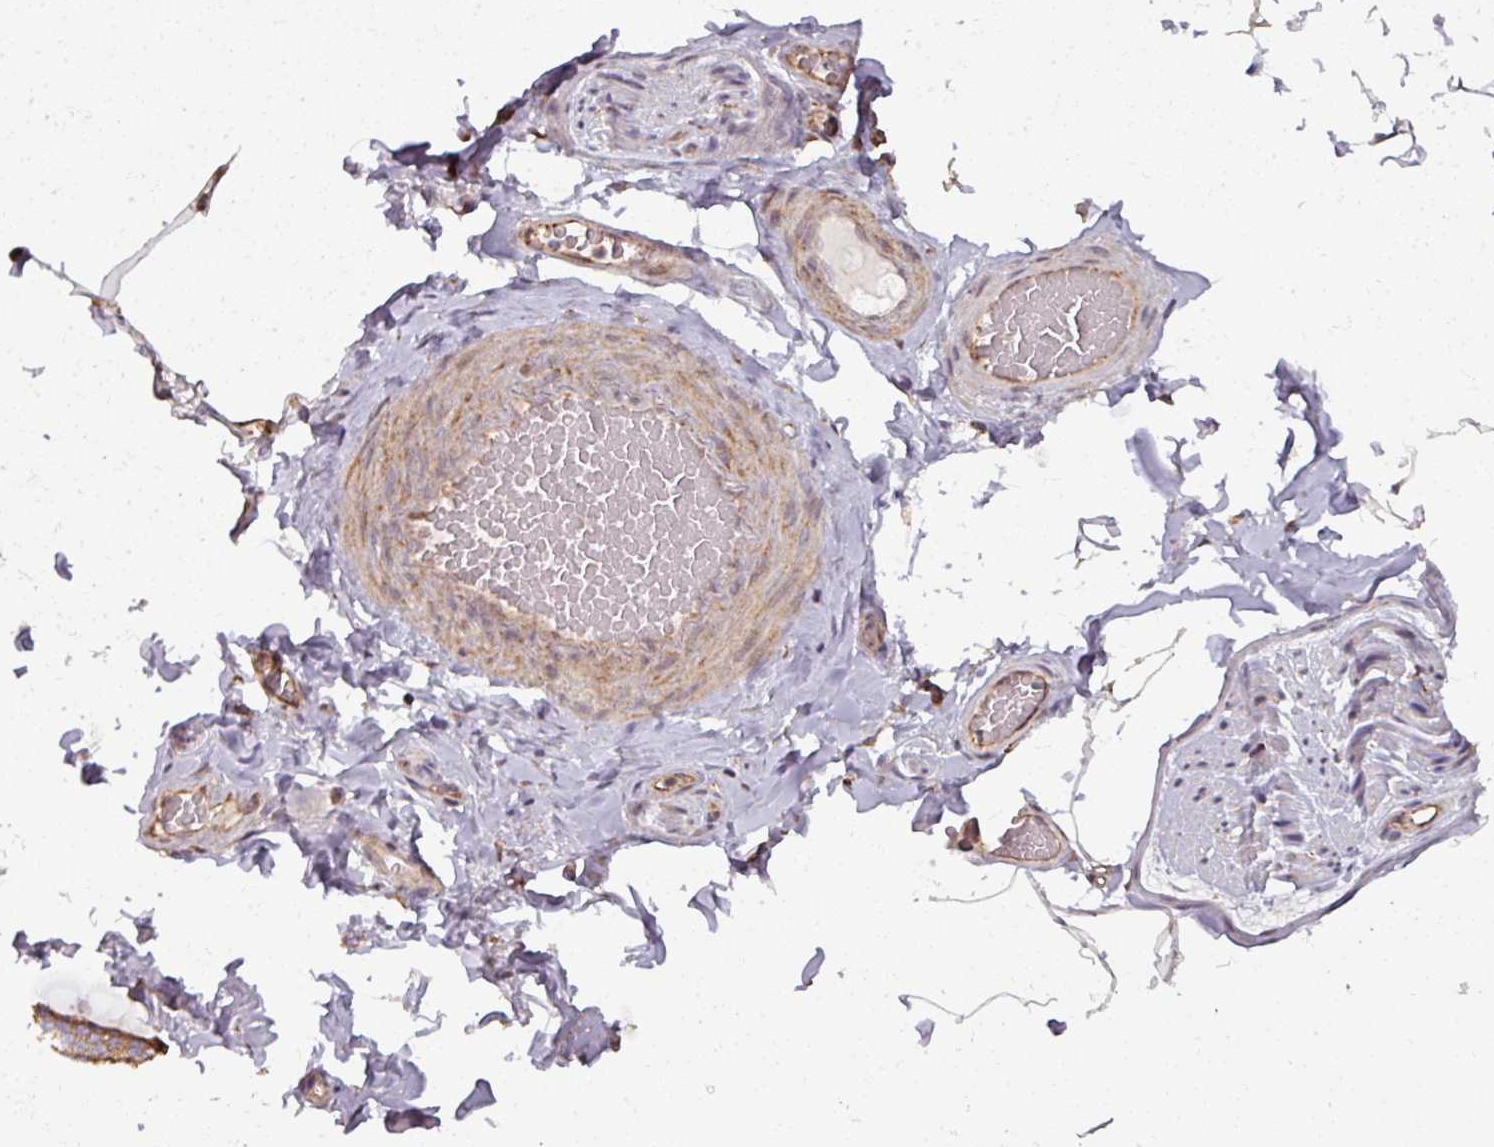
{"staining": {"intensity": "negative", "quantity": "none", "location": "none"}, "tissue": "adipose tissue", "cell_type": "Adipocytes", "image_type": "normal", "snomed": [{"axis": "morphology", "description": "Normal tissue, NOS"}, {"axis": "topography", "description": "Vascular tissue"}, {"axis": "topography", "description": "Peripheral nerve tissue"}], "caption": "There is no significant staining in adipocytes of adipose tissue. (Brightfield microscopy of DAB (3,3'-diaminobenzidine) IHC at high magnification).", "gene": "MAGT1", "patient": {"sex": "male", "age": 41}}